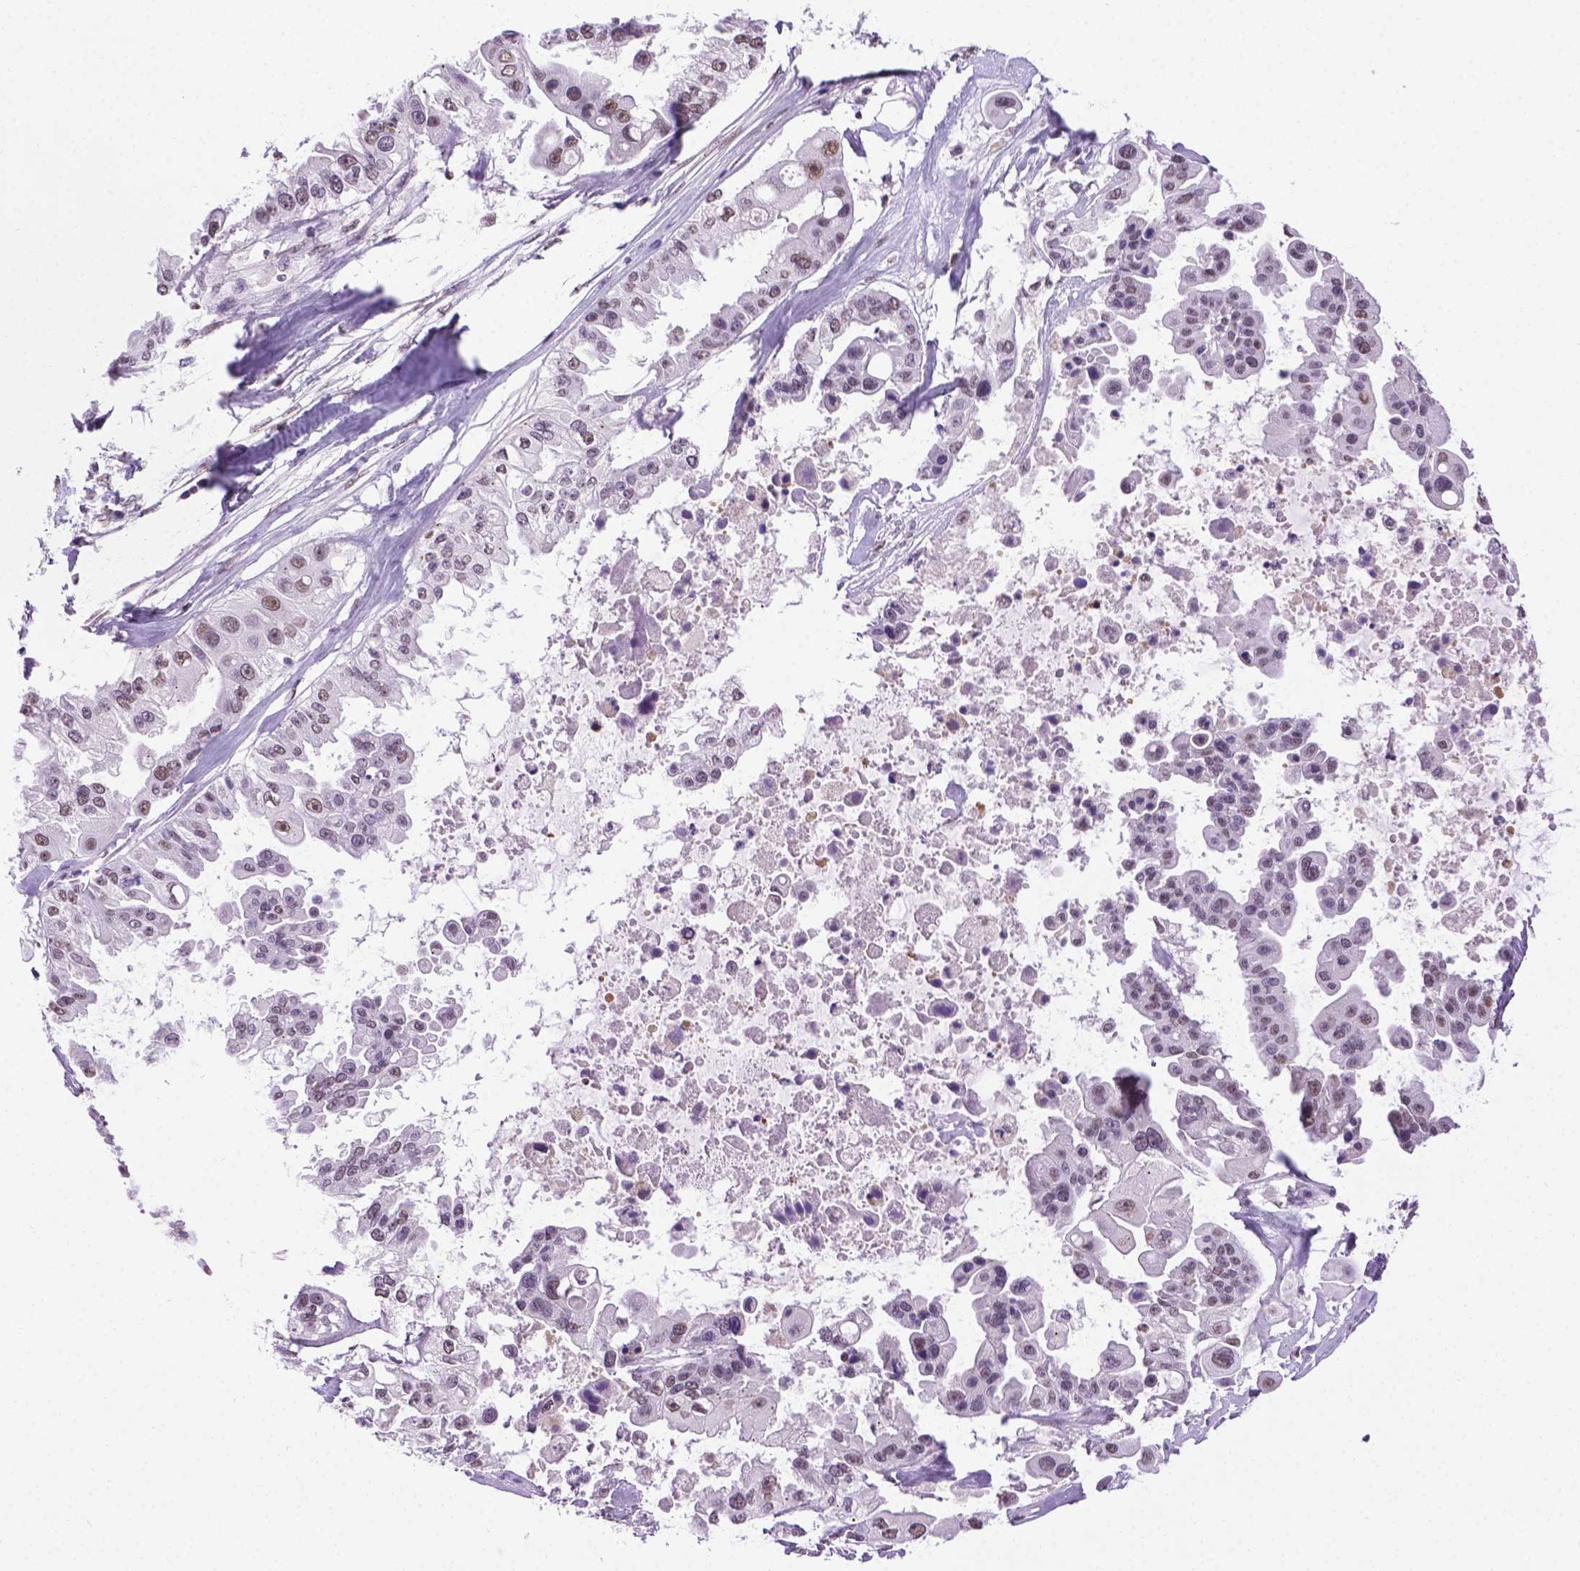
{"staining": {"intensity": "weak", "quantity": "25%-75%", "location": "nuclear"}, "tissue": "ovarian cancer", "cell_type": "Tumor cells", "image_type": "cancer", "snomed": [{"axis": "morphology", "description": "Cystadenocarcinoma, serous, NOS"}, {"axis": "topography", "description": "Ovary"}], "caption": "A micrograph of human ovarian cancer stained for a protein reveals weak nuclear brown staining in tumor cells. Using DAB (brown) and hematoxylin (blue) stains, captured at high magnification using brightfield microscopy.", "gene": "ABI2", "patient": {"sex": "female", "age": 56}}